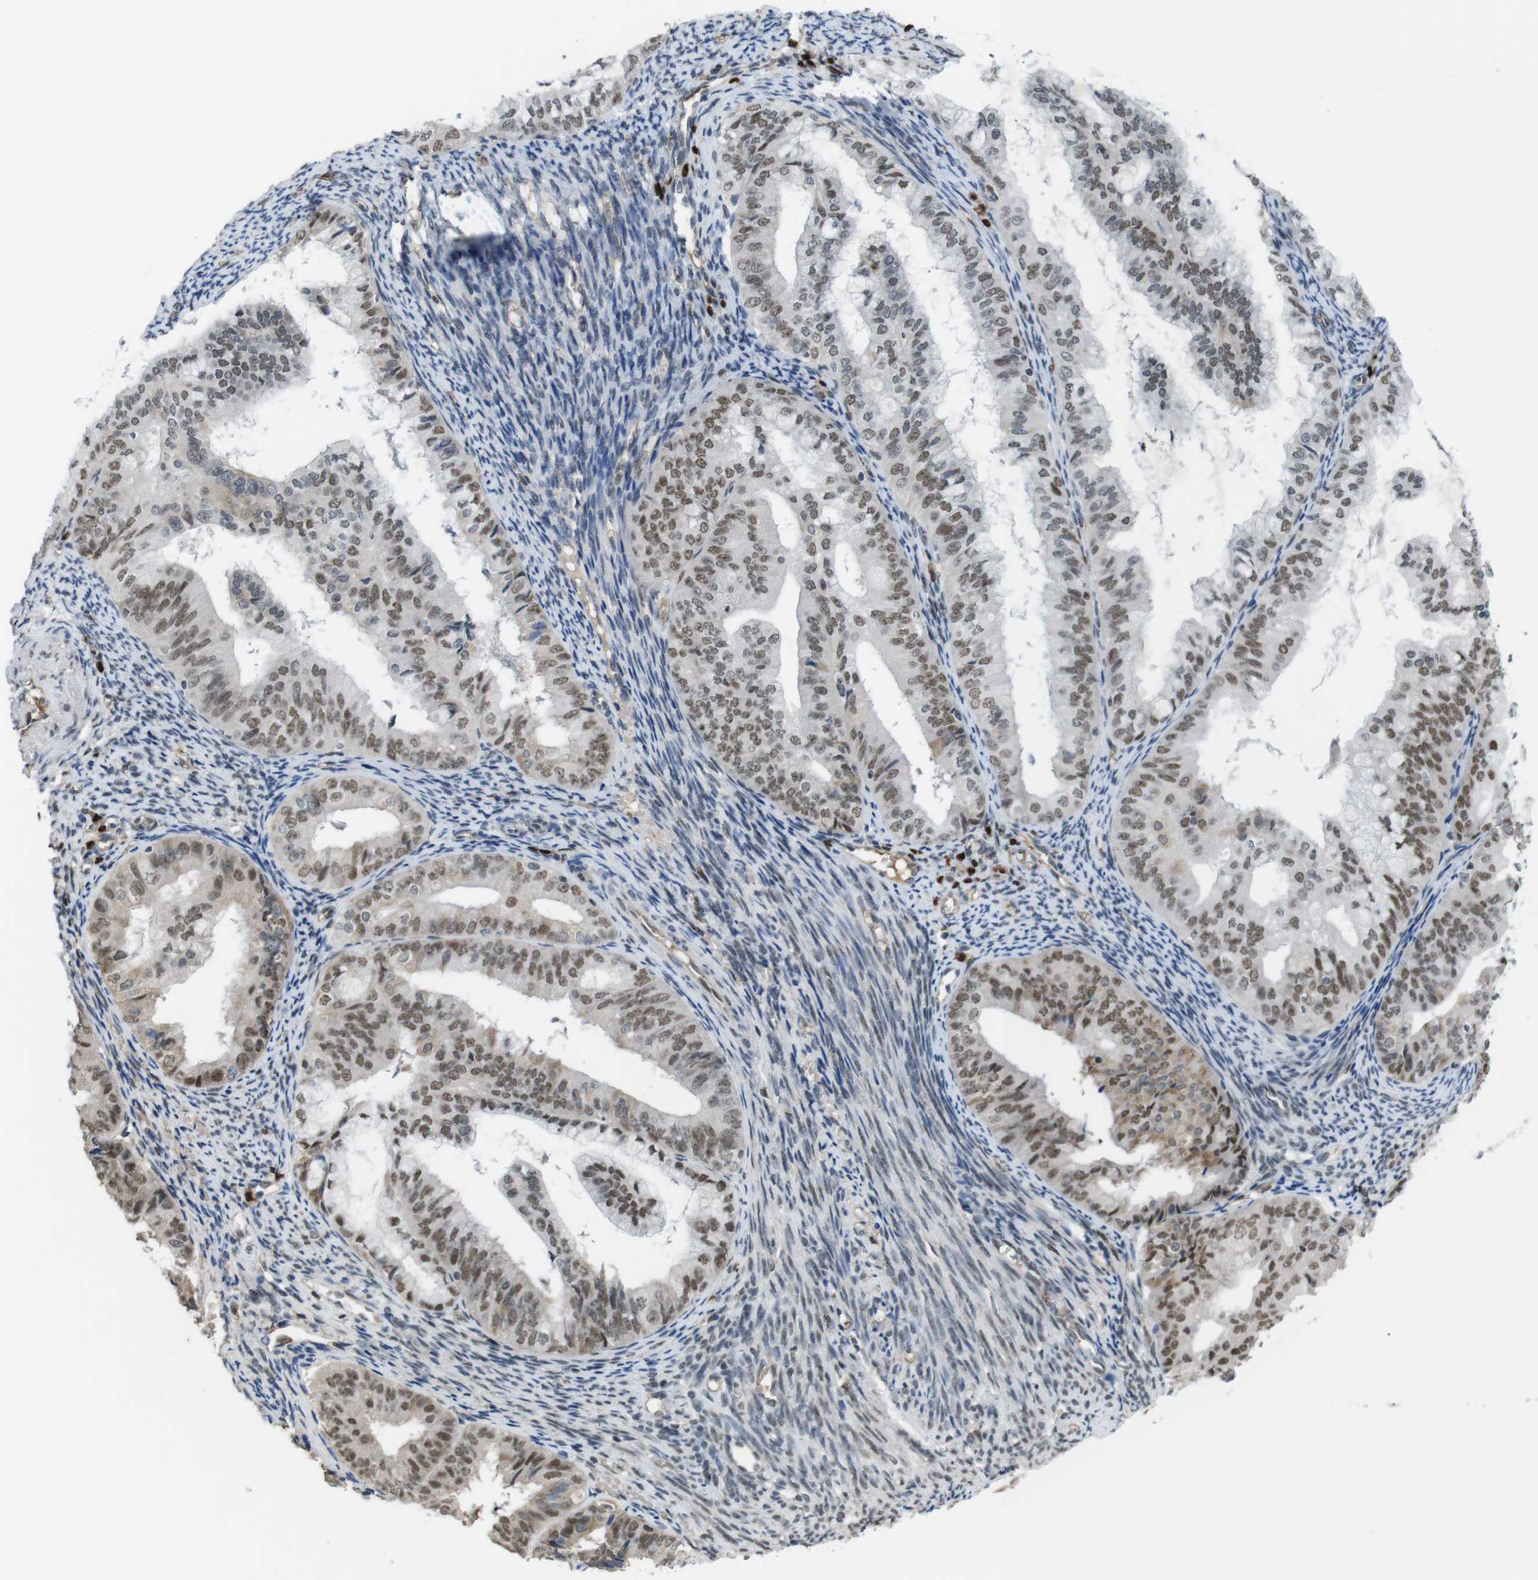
{"staining": {"intensity": "moderate", "quantity": ">75%", "location": "nuclear"}, "tissue": "endometrial cancer", "cell_type": "Tumor cells", "image_type": "cancer", "snomed": [{"axis": "morphology", "description": "Adenocarcinoma, NOS"}, {"axis": "topography", "description": "Endometrium"}], "caption": "A high-resolution photomicrograph shows immunohistochemistry (IHC) staining of adenocarcinoma (endometrial), which shows moderate nuclear positivity in about >75% of tumor cells.", "gene": "SUB1", "patient": {"sex": "female", "age": 63}}